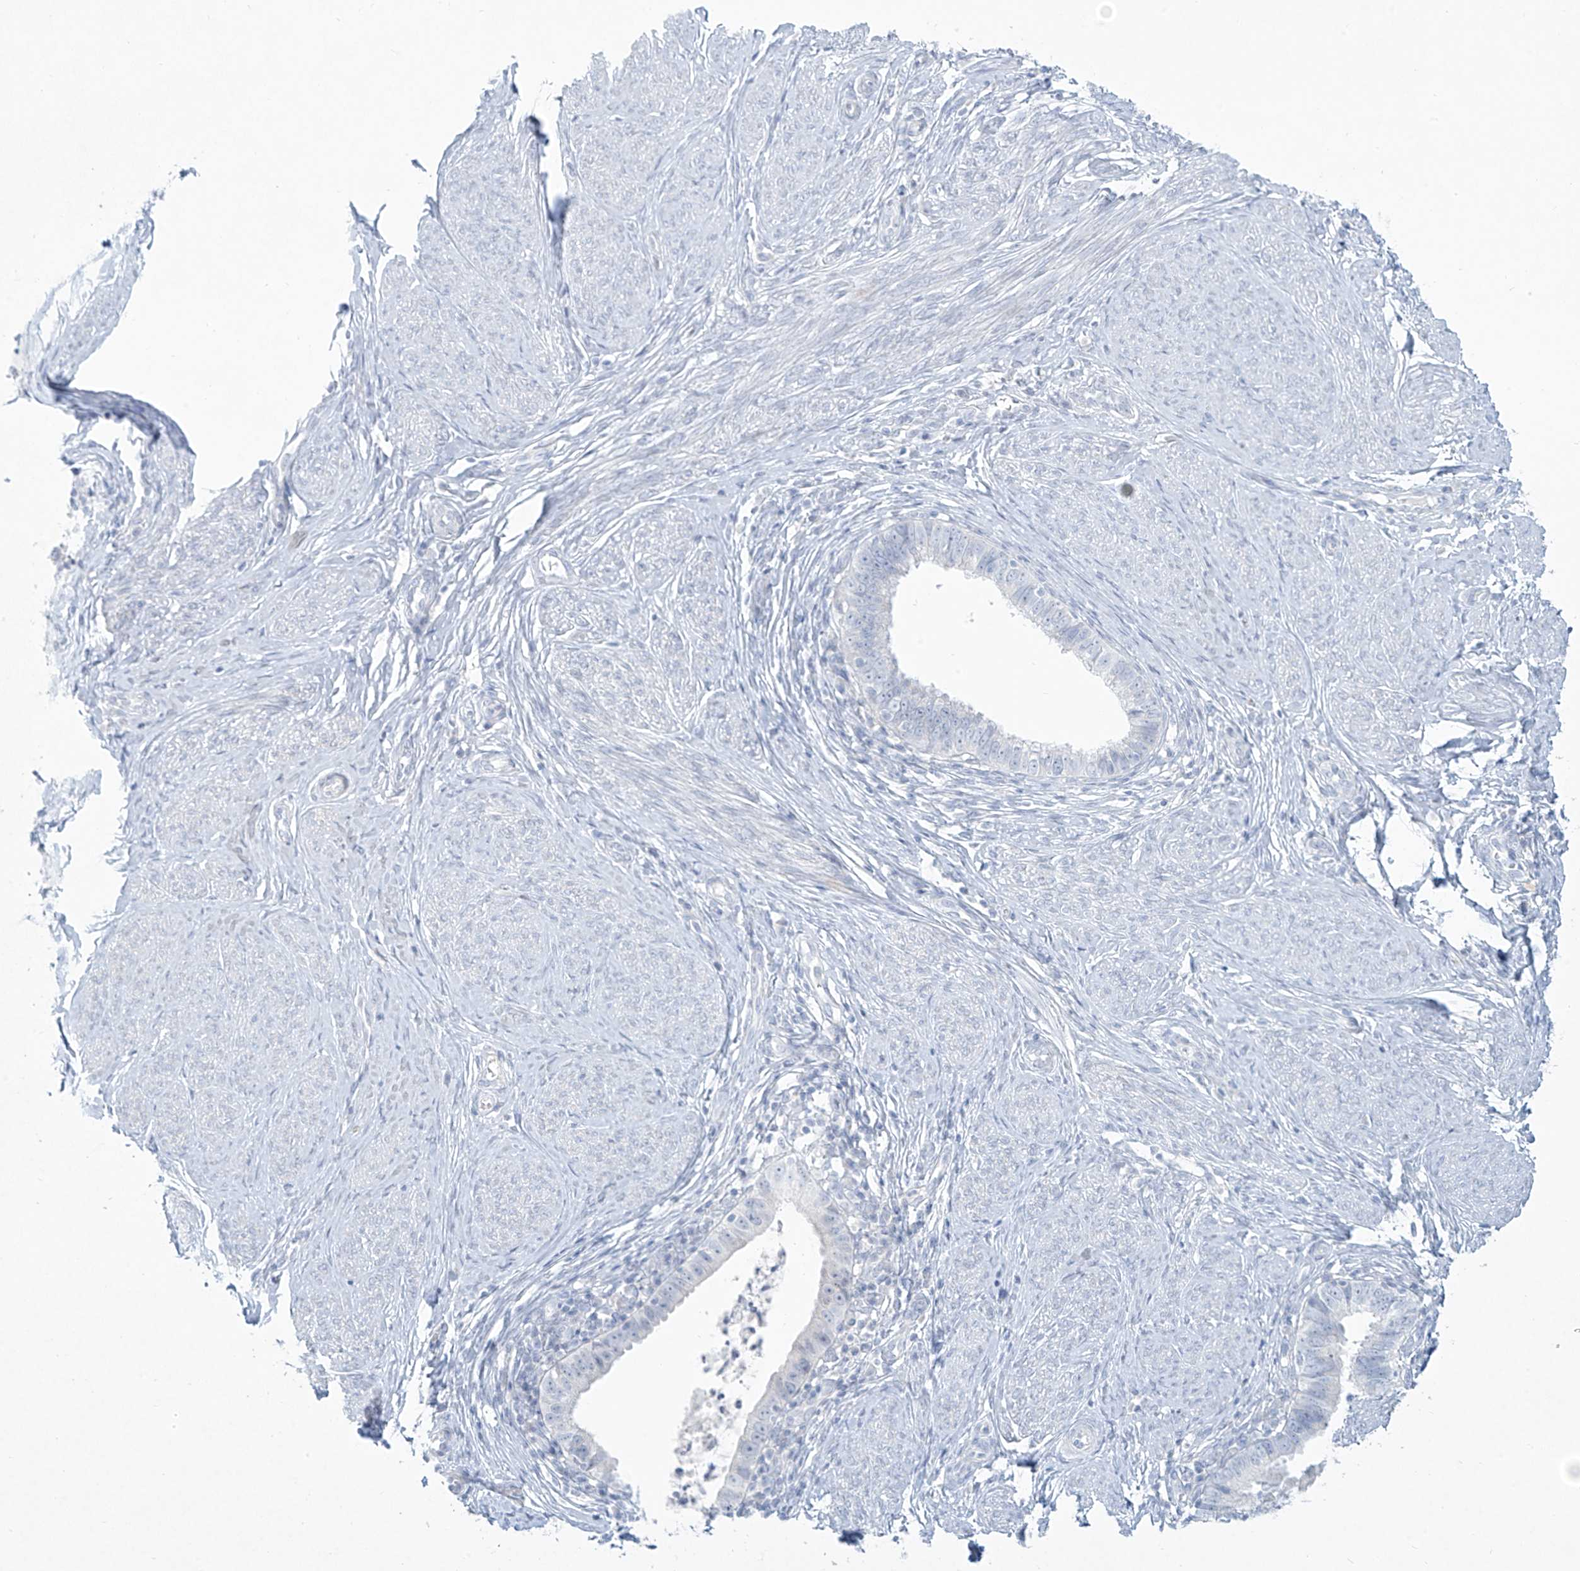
{"staining": {"intensity": "moderate", "quantity": "<25%", "location": "nuclear"}, "tissue": "cervical cancer", "cell_type": "Tumor cells", "image_type": "cancer", "snomed": [{"axis": "morphology", "description": "Adenocarcinoma, NOS"}, {"axis": "topography", "description": "Cervix"}], "caption": "Immunohistochemistry (IHC) image of cervical cancer (adenocarcinoma) stained for a protein (brown), which demonstrates low levels of moderate nuclear staining in about <25% of tumor cells.", "gene": "PAX6", "patient": {"sex": "female", "age": 36}}